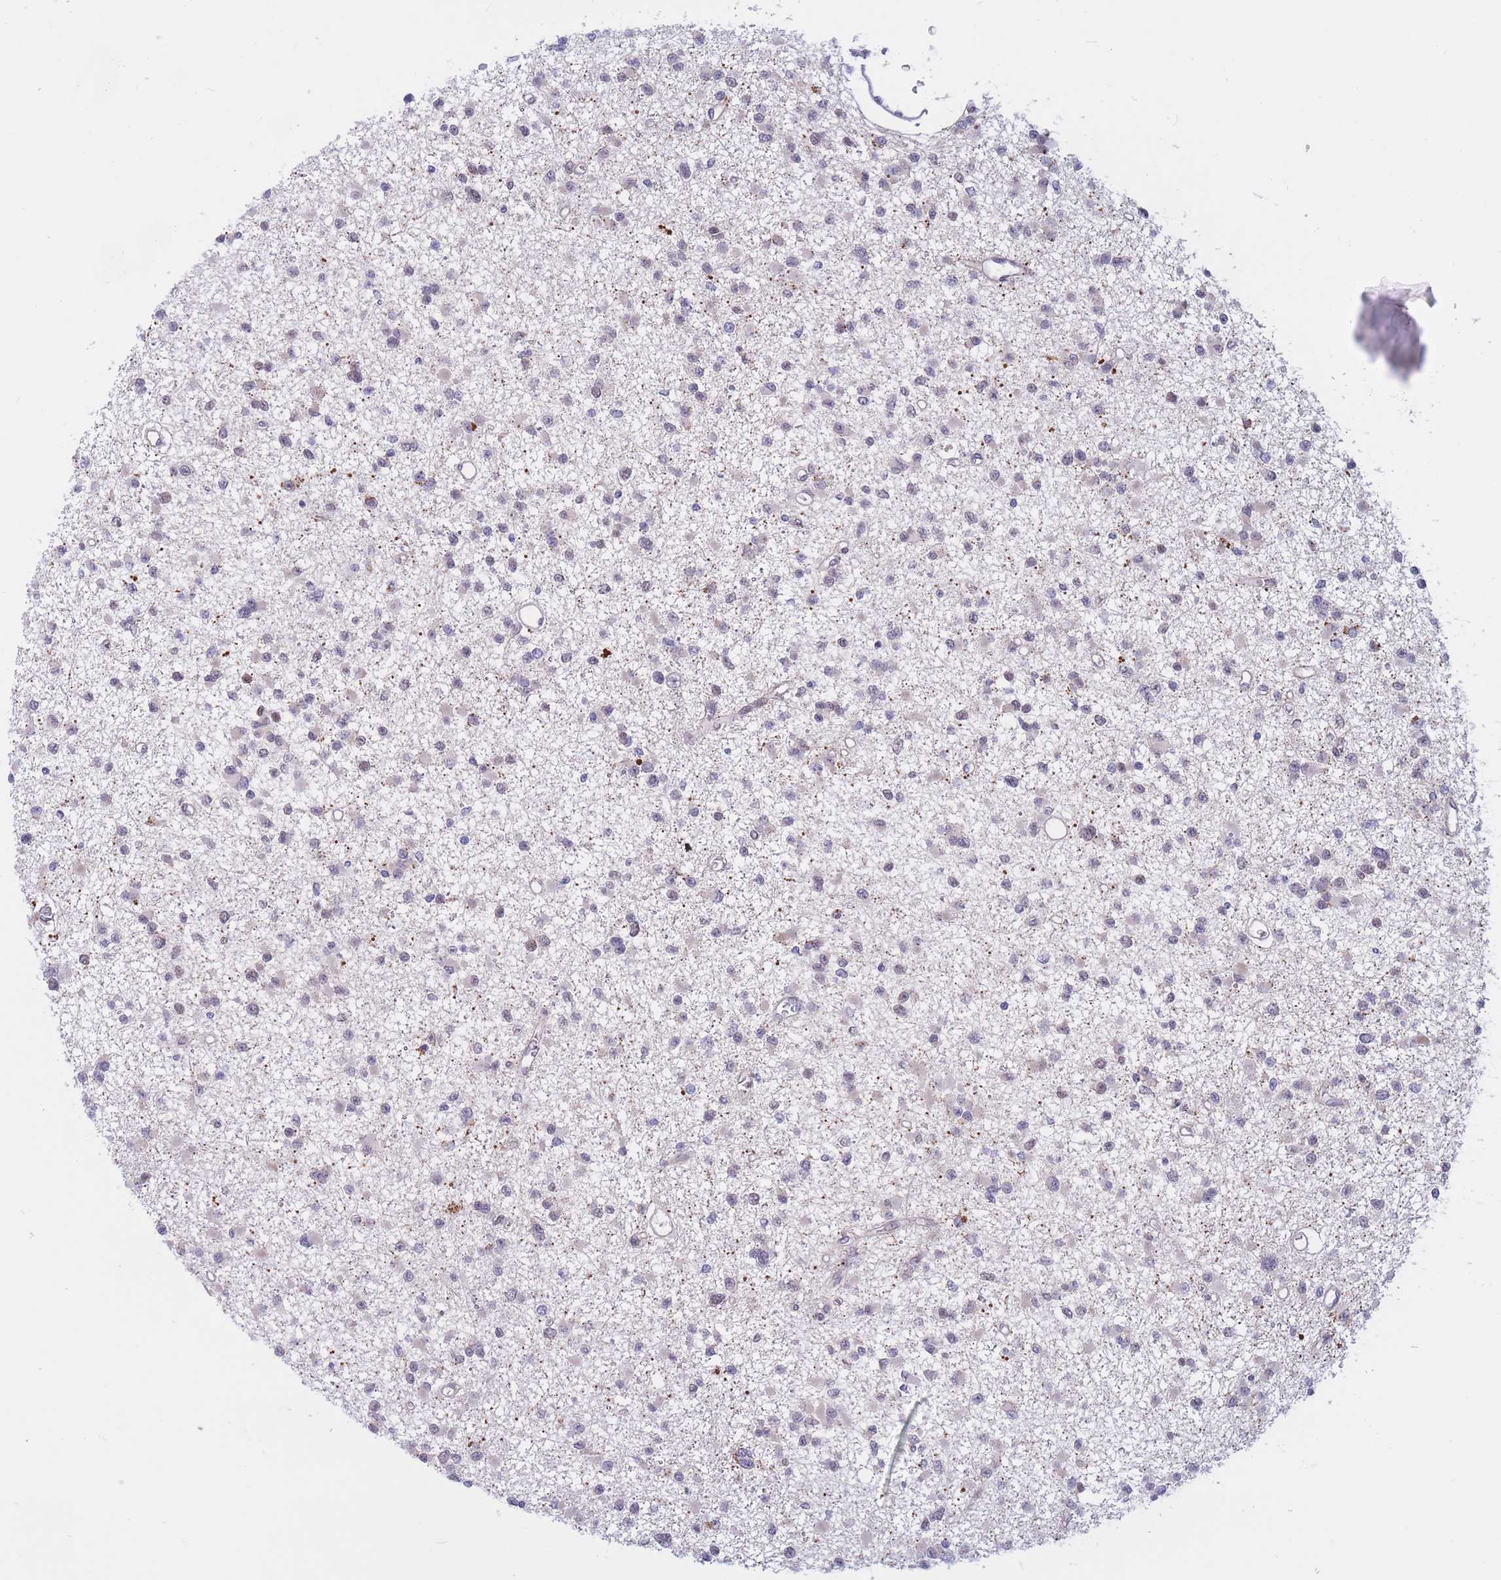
{"staining": {"intensity": "negative", "quantity": "none", "location": "none"}, "tissue": "glioma", "cell_type": "Tumor cells", "image_type": "cancer", "snomed": [{"axis": "morphology", "description": "Glioma, malignant, Low grade"}, {"axis": "topography", "description": "Brain"}], "caption": "Human glioma stained for a protein using immunohistochemistry displays no expression in tumor cells.", "gene": "BCL9L", "patient": {"sex": "female", "age": 22}}